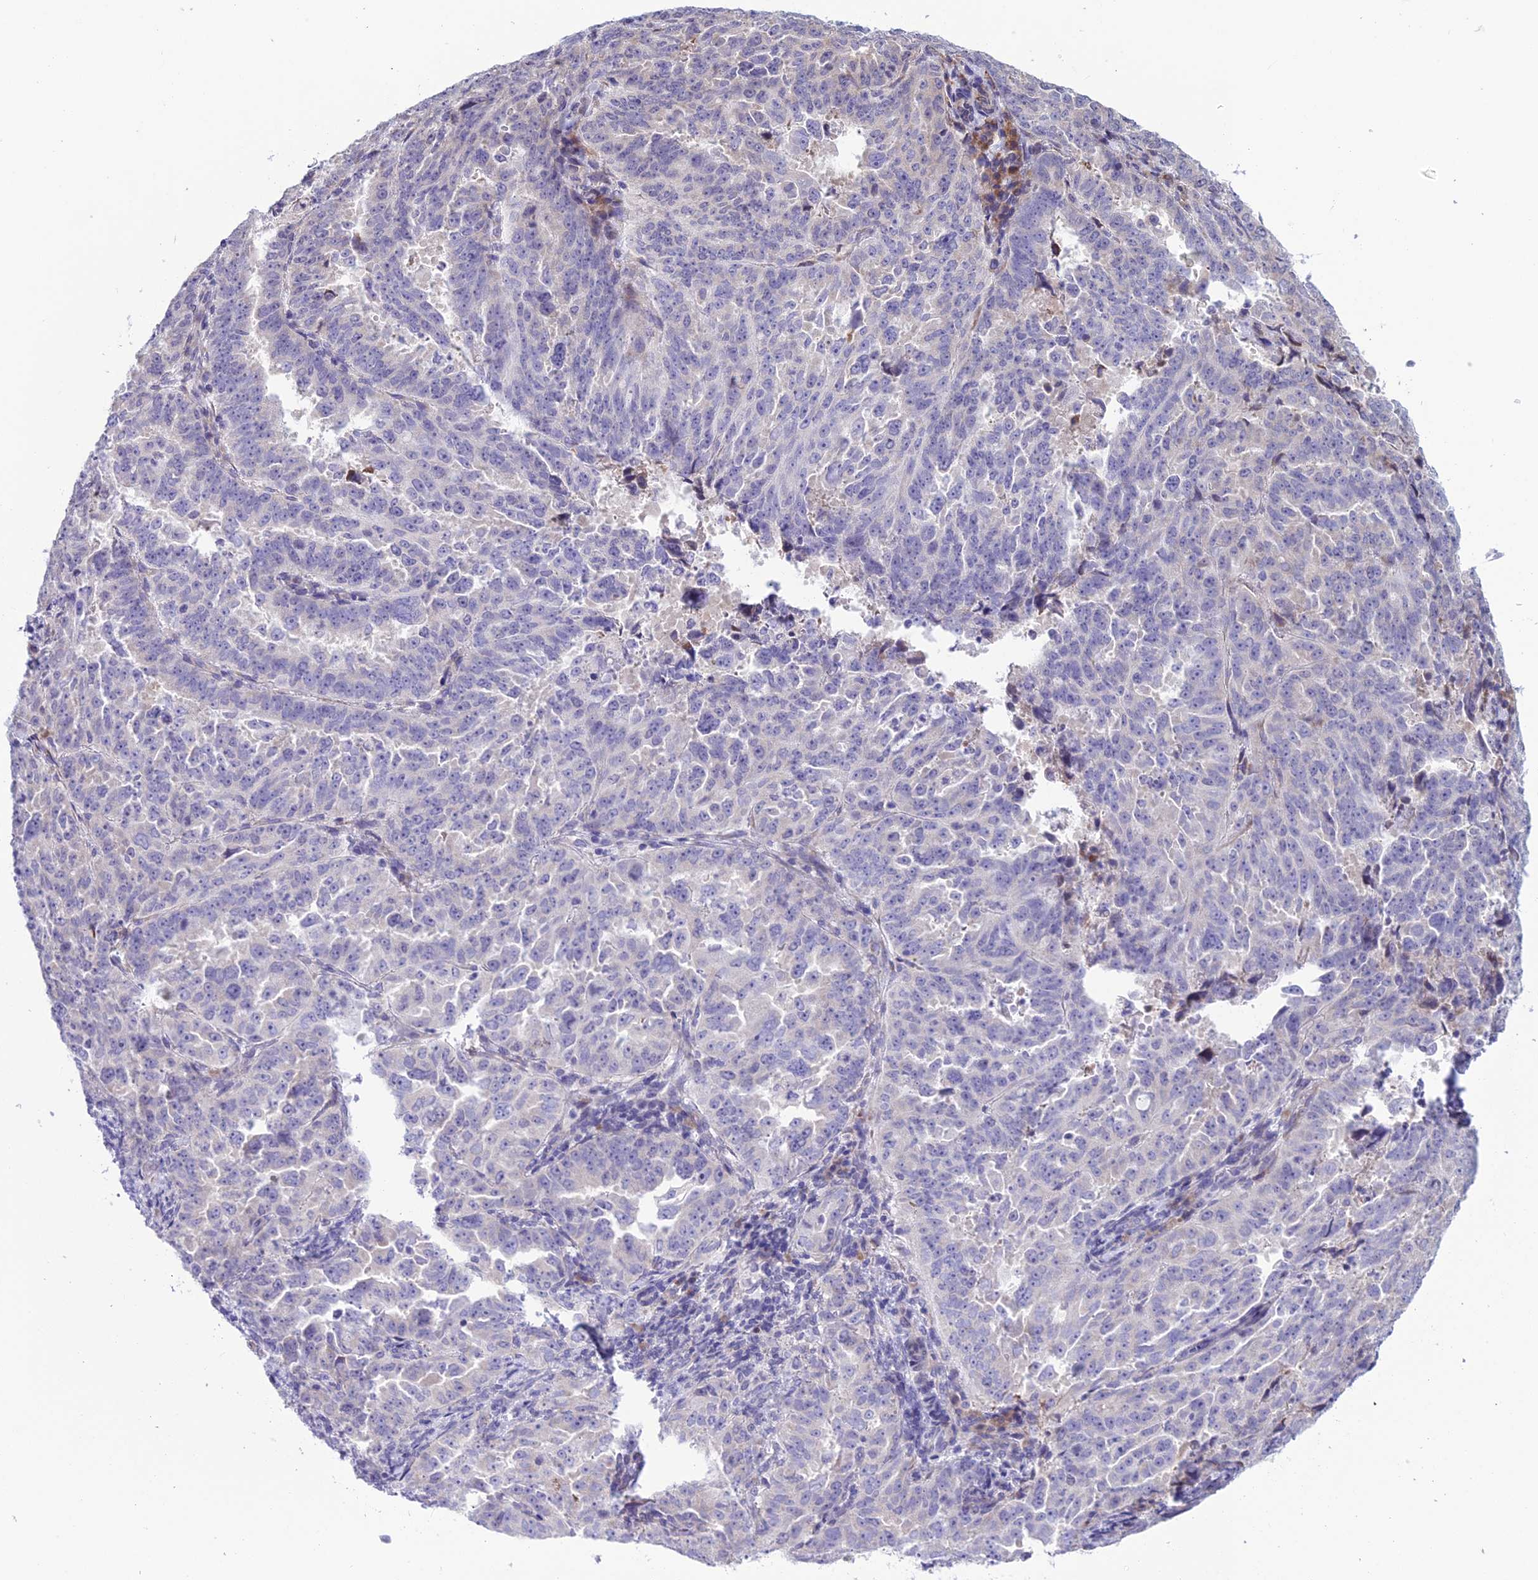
{"staining": {"intensity": "negative", "quantity": "none", "location": "none"}, "tissue": "endometrial cancer", "cell_type": "Tumor cells", "image_type": "cancer", "snomed": [{"axis": "morphology", "description": "Adenocarcinoma, NOS"}, {"axis": "topography", "description": "Endometrium"}], "caption": "Immunohistochemical staining of human adenocarcinoma (endometrial) demonstrates no significant expression in tumor cells. The staining is performed using DAB (3,3'-diaminobenzidine) brown chromogen with nuclei counter-stained in using hematoxylin.", "gene": "RPS26", "patient": {"sex": "female", "age": 65}}